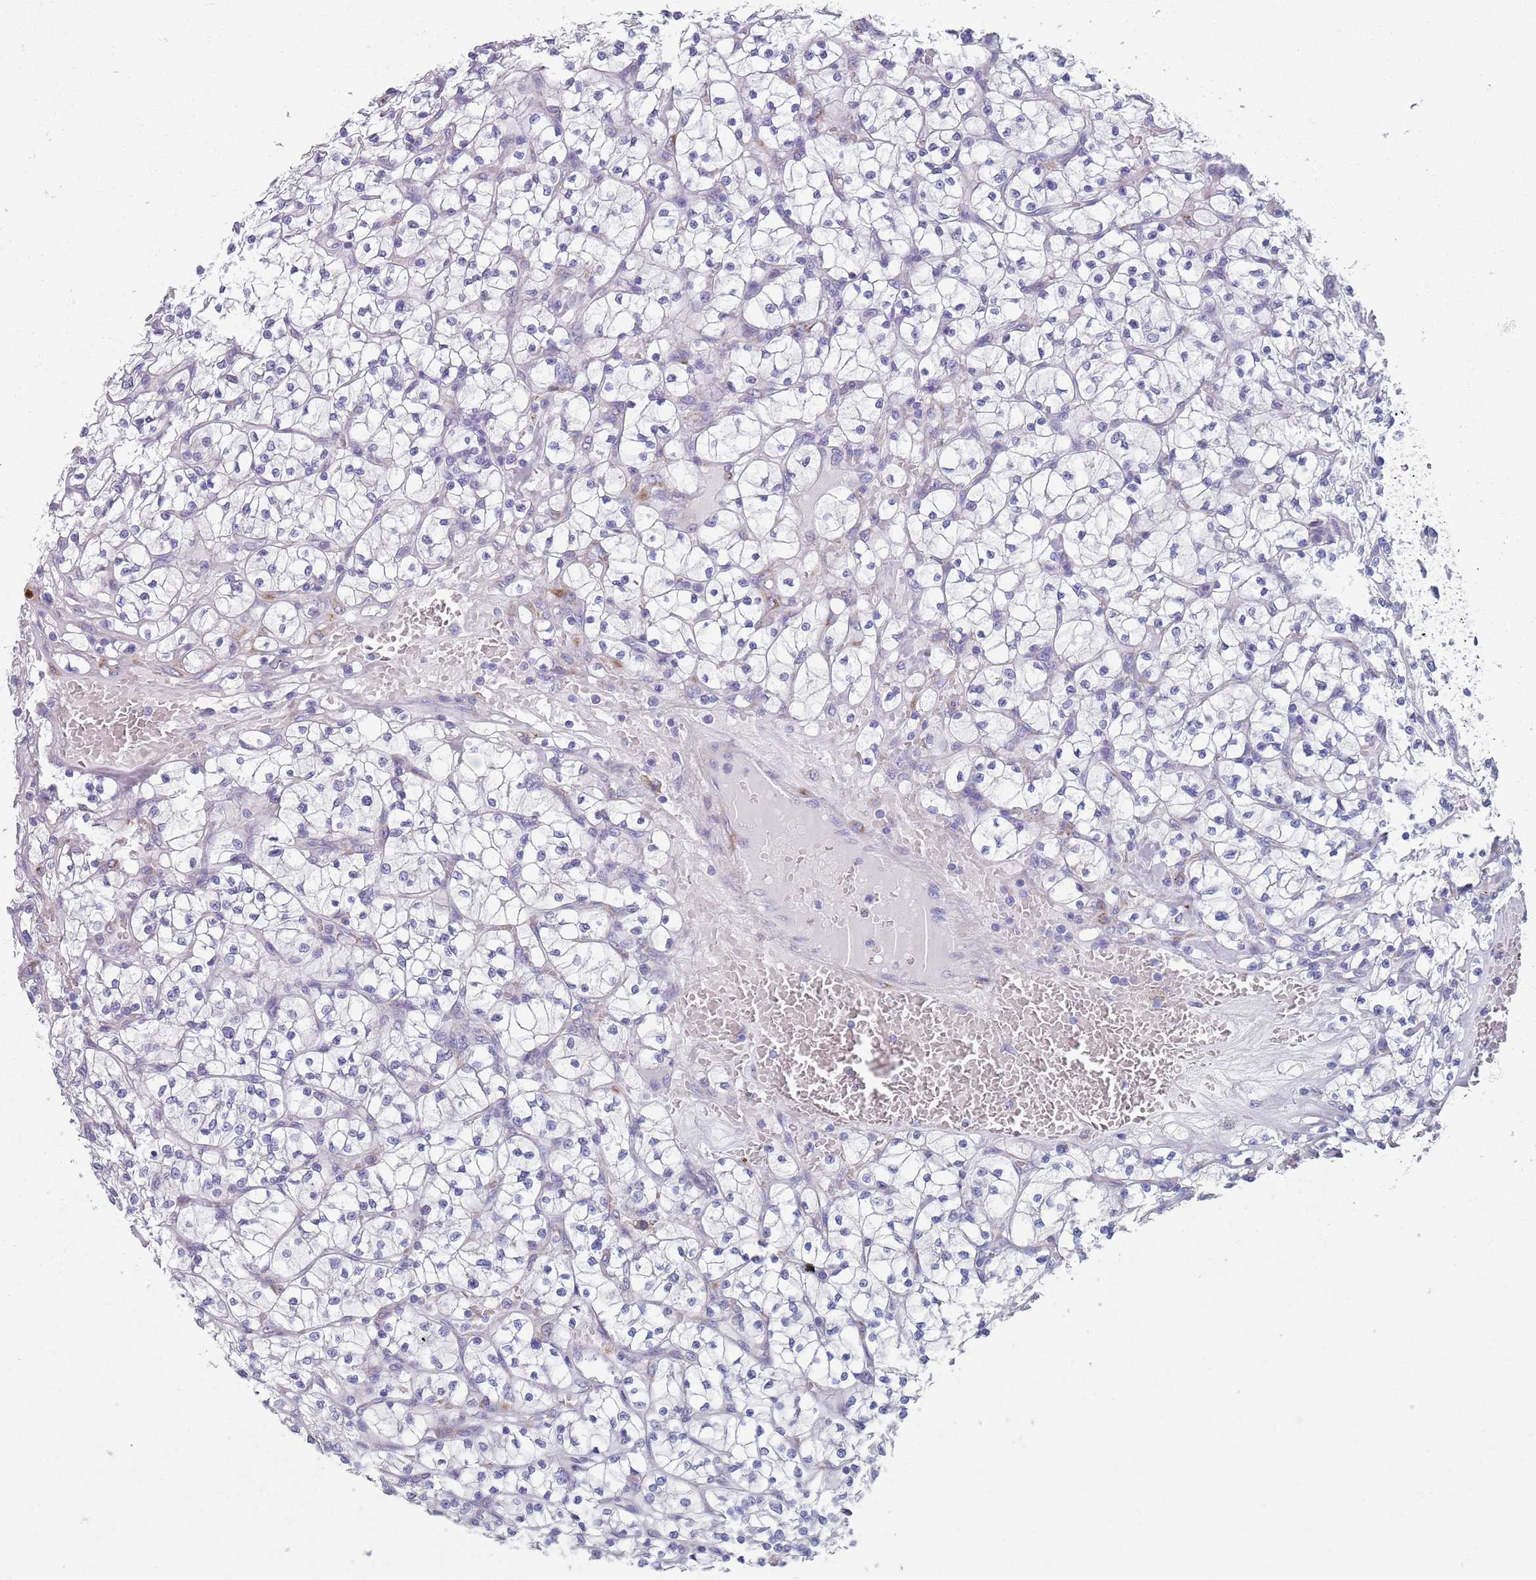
{"staining": {"intensity": "negative", "quantity": "none", "location": "none"}, "tissue": "renal cancer", "cell_type": "Tumor cells", "image_type": "cancer", "snomed": [{"axis": "morphology", "description": "Adenocarcinoma, NOS"}, {"axis": "topography", "description": "Kidney"}], "caption": "Immunohistochemical staining of human renal adenocarcinoma exhibits no significant positivity in tumor cells.", "gene": "PLOD1", "patient": {"sex": "female", "age": 64}}